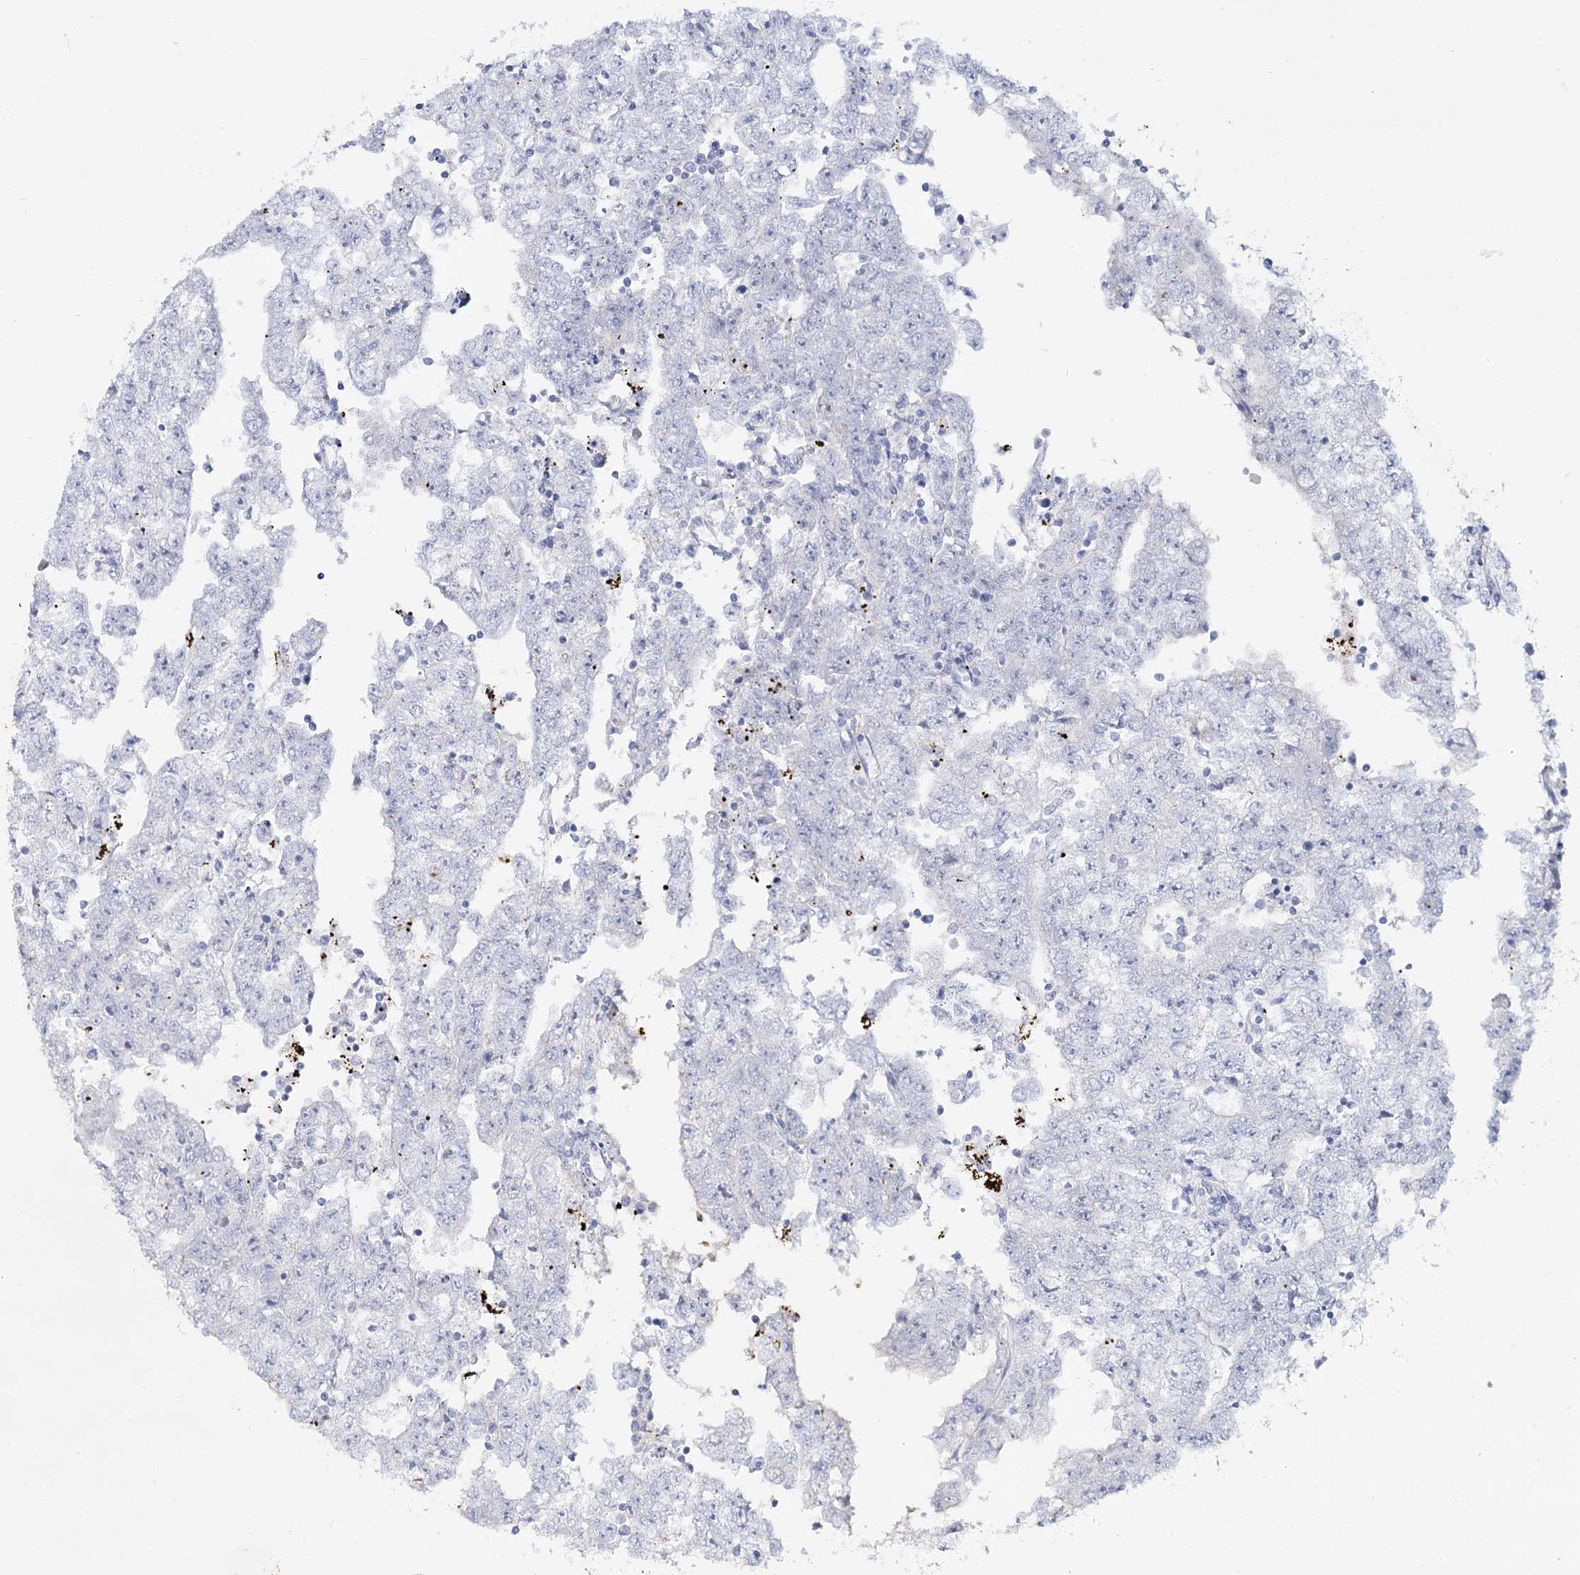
{"staining": {"intensity": "negative", "quantity": "none", "location": "none"}, "tissue": "testis cancer", "cell_type": "Tumor cells", "image_type": "cancer", "snomed": [{"axis": "morphology", "description": "Carcinoma, Embryonal, NOS"}, {"axis": "topography", "description": "Testis"}], "caption": "The IHC image has no significant staining in tumor cells of testis cancer (embryonal carcinoma) tissue. (Stains: DAB immunohistochemistry with hematoxylin counter stain, Microscopy: brightfield microscopy at high magnification).", "gene": "CCDC73", "patient": {"sex": "male", "age": 25}}